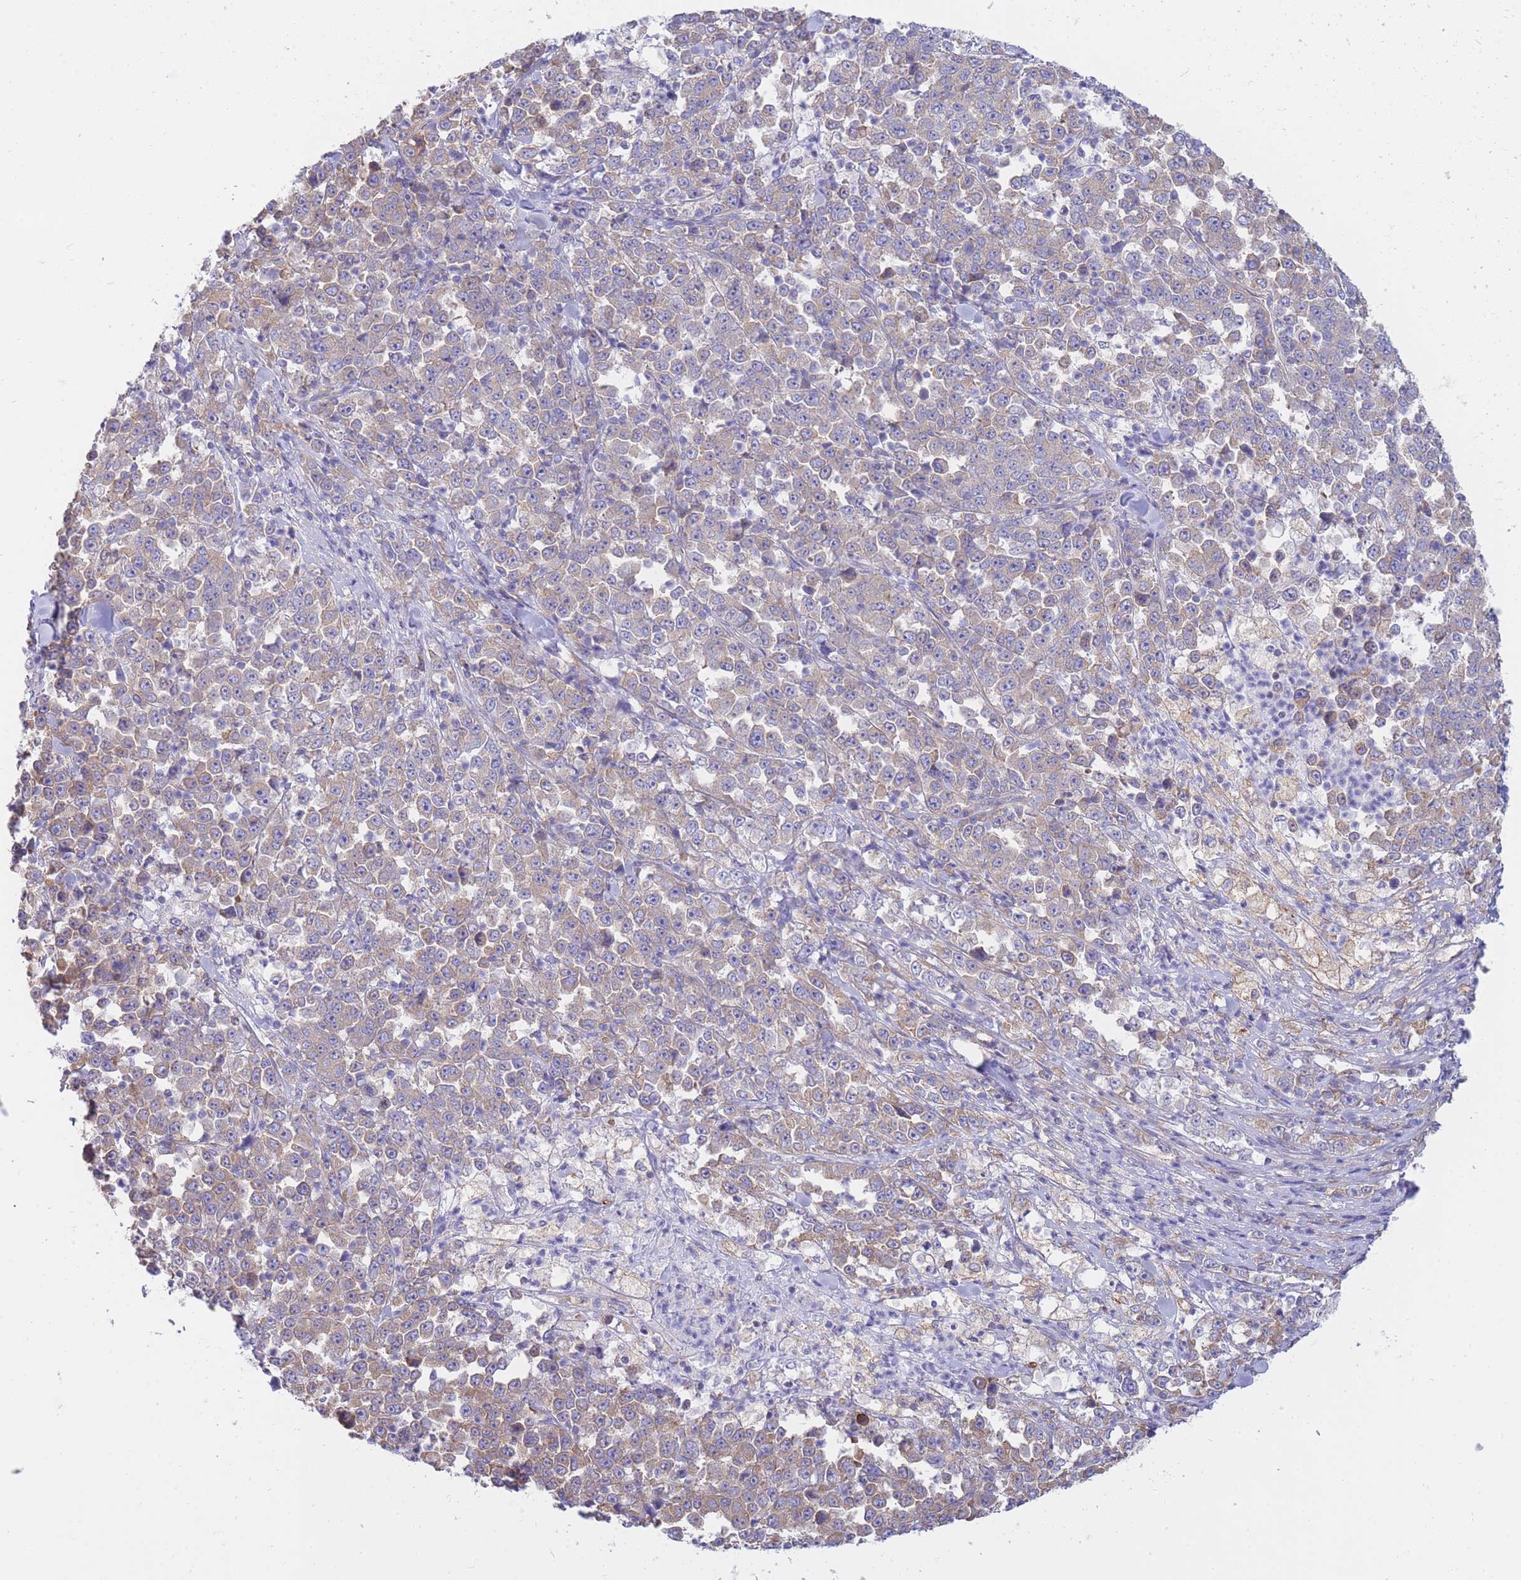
{"staining": {"intensity": "weak", "quantity": "<25%", "location": "cytoplasmic/membranous"}, "tissue": "stomach cancer", "cell_type": "Tumor cells", "image_type": "cancer", "snomed": [{"axis": "morphology", "description": "Normal tissue, NOS"}, {"axis": "morphology", "description": "Adenocarcinoma, NOS"}, {"axis": "topography", "description": "Stomach, upper"}, {"axis": "topography", "description": "Stomach"}], "caption": "Immunohistochemistry histopathology image of neoplastic tissue: adenocarcinoma (stomach) stained with DAB reveals no significant protein staining in tumor cells.", "gene": "SH2B2", "patient": {"sex": "male", "age": 59}}